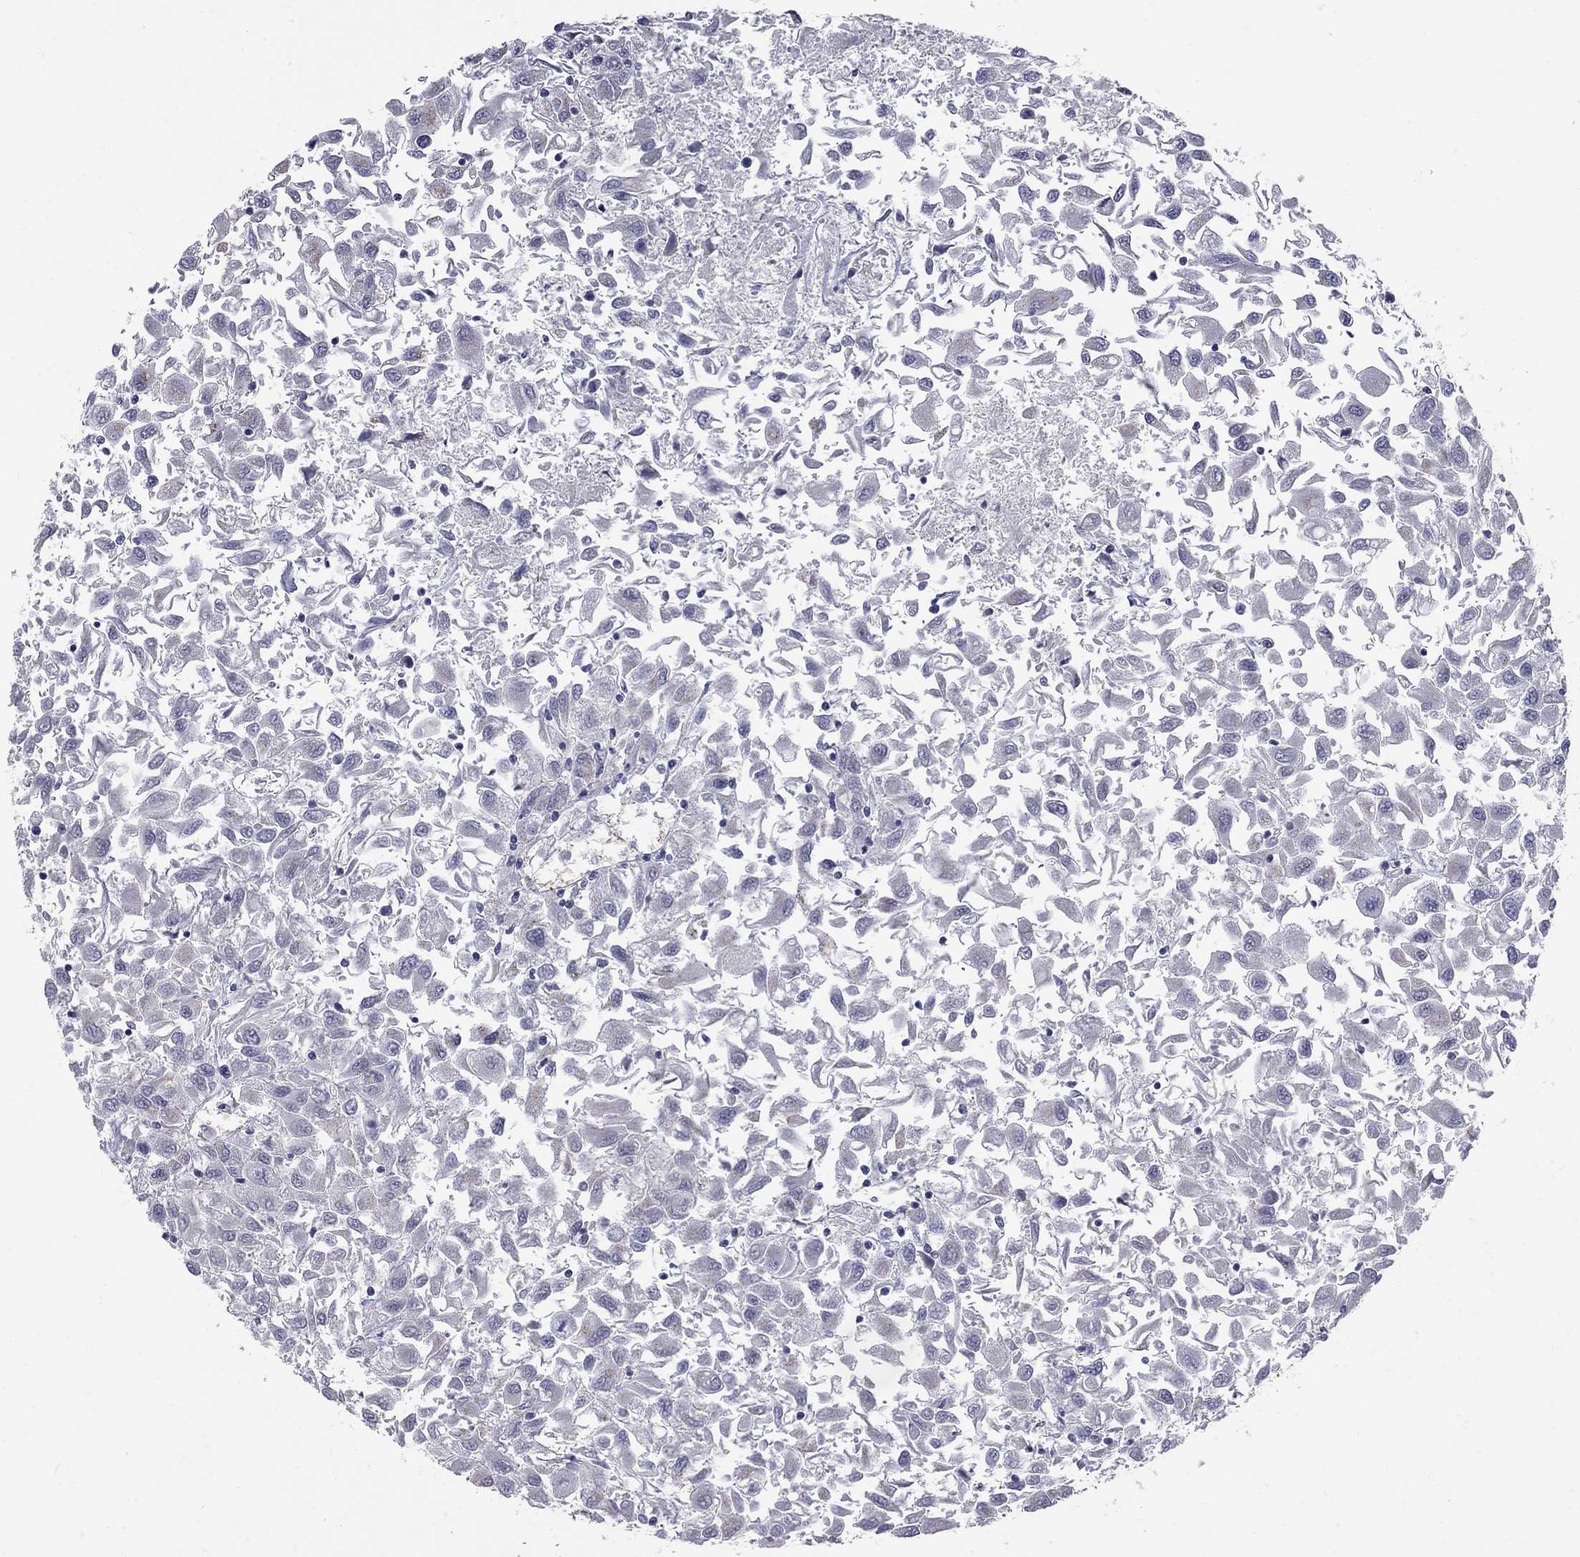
{"staining": {"intensity": "negative", "quantity": "none", "location": "none"}, "tissue": "renal cancer", "cell_type": "Tumor cells", "image_type": "cancer", "snomed": [{"axis": "morphology", "description": "Adenocarcinoma, NOS"}, {"axis": "topography", "description": "Kidney"}], "caption": "There is no significant positivity in tumor cells of renal cancer.", "gene": "HTR4", "patient": {"sex": "female", "age": 76}}